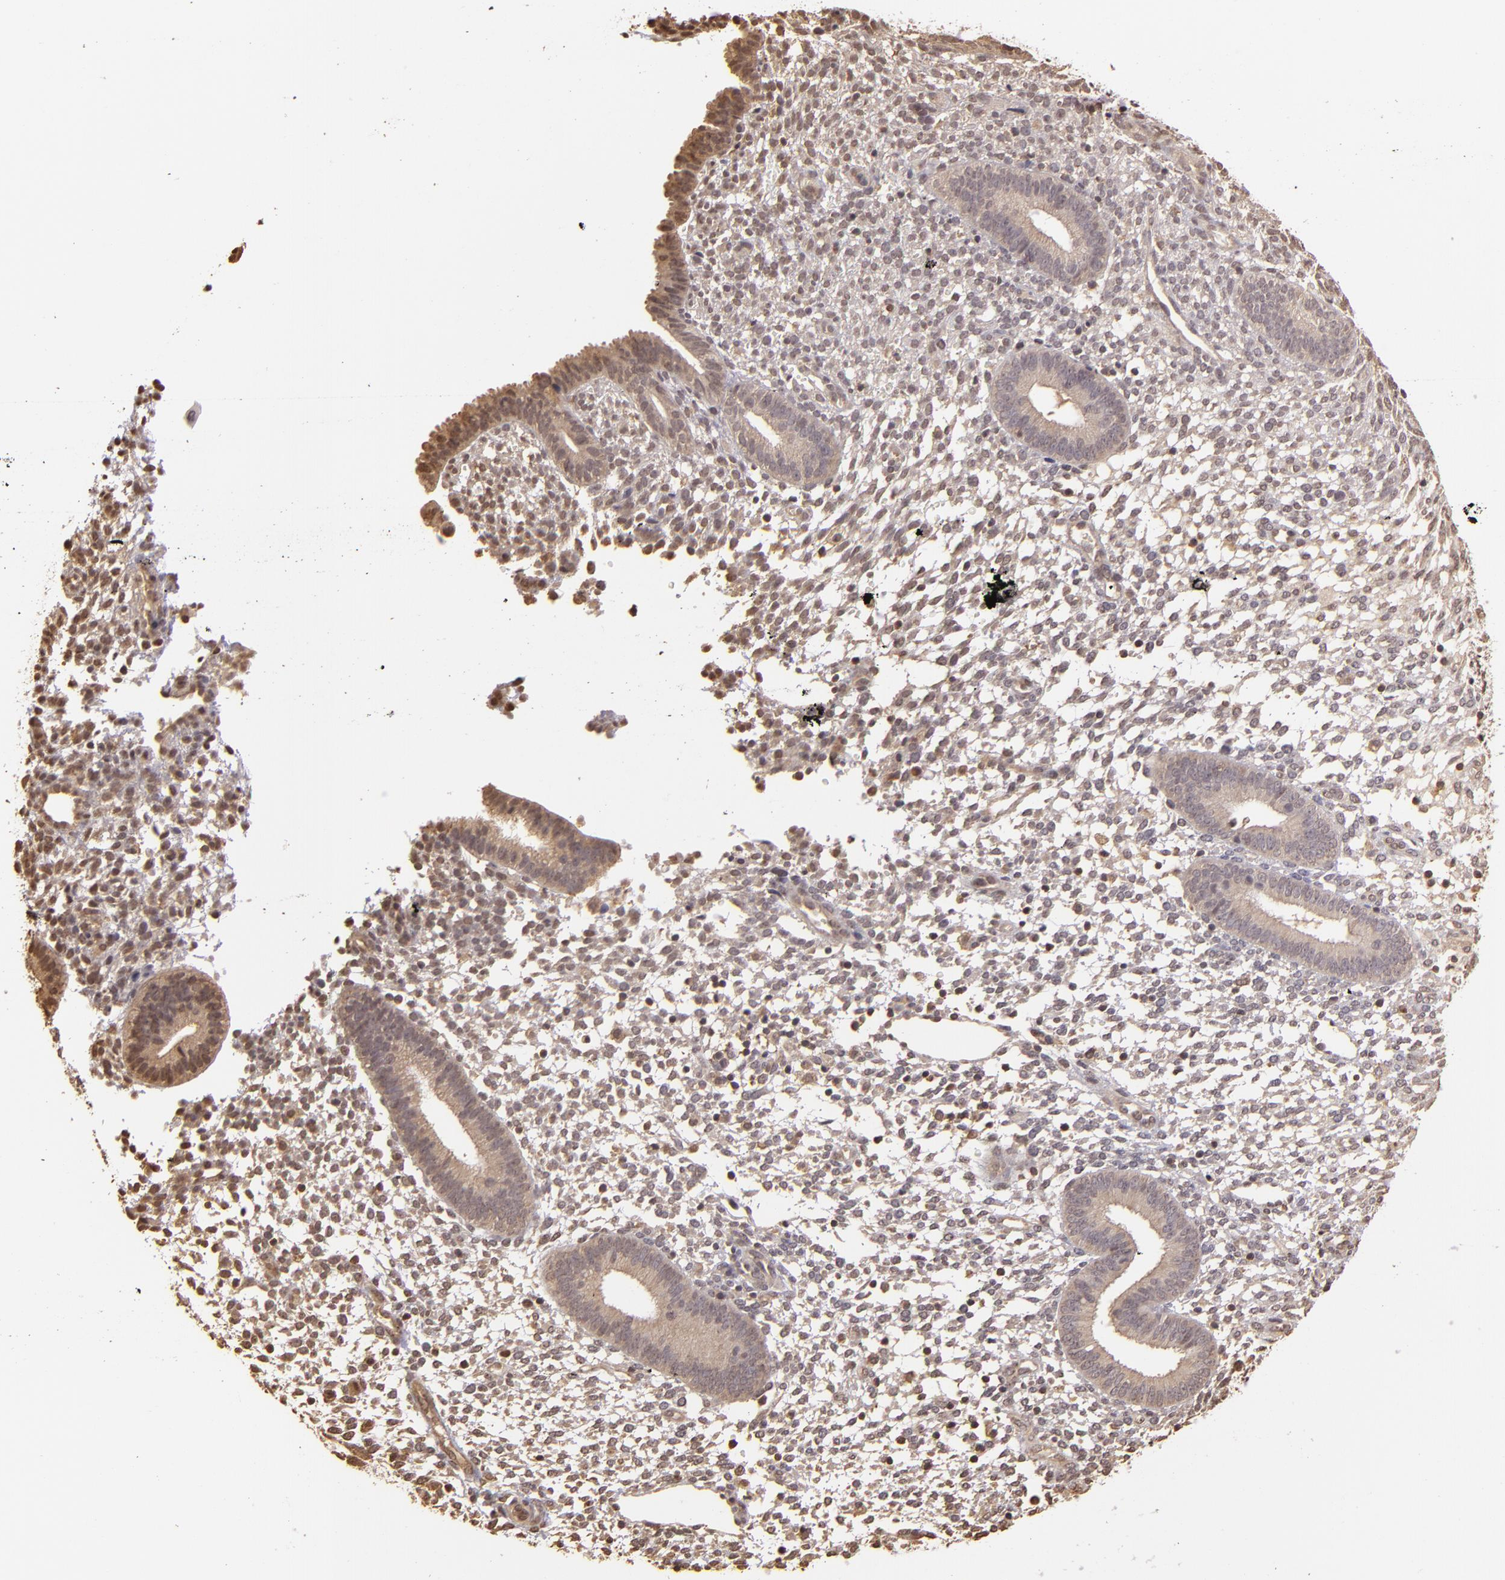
{"staining": {"intensity": "weak", "quantity": "25%-75%", "location": "cytoplasmic/membranous"}, "tissue": "endometrium", "cell_type": "Cells in endometrial stroma", "image_type": "normal", "snomed": [{"axis": "morphology", "description": "Normal tissue, NOS"}, {"axis": "topography", "description": "Endometrium"}], "caption": "Endometrium stained with immunohistochemistry (IHC) exhibits weak cytoplasmic/membranous expression in about 25%-75% of cells in endometrial stroma. The protein is stained brown, and the nuclei are stained in blue (DAB (3,3'-diaminobenzidine) IHC with brightfield microscopy, high magnification).", "gene": "ARPC2", "patient": {"sex": "female", "age": 35}}